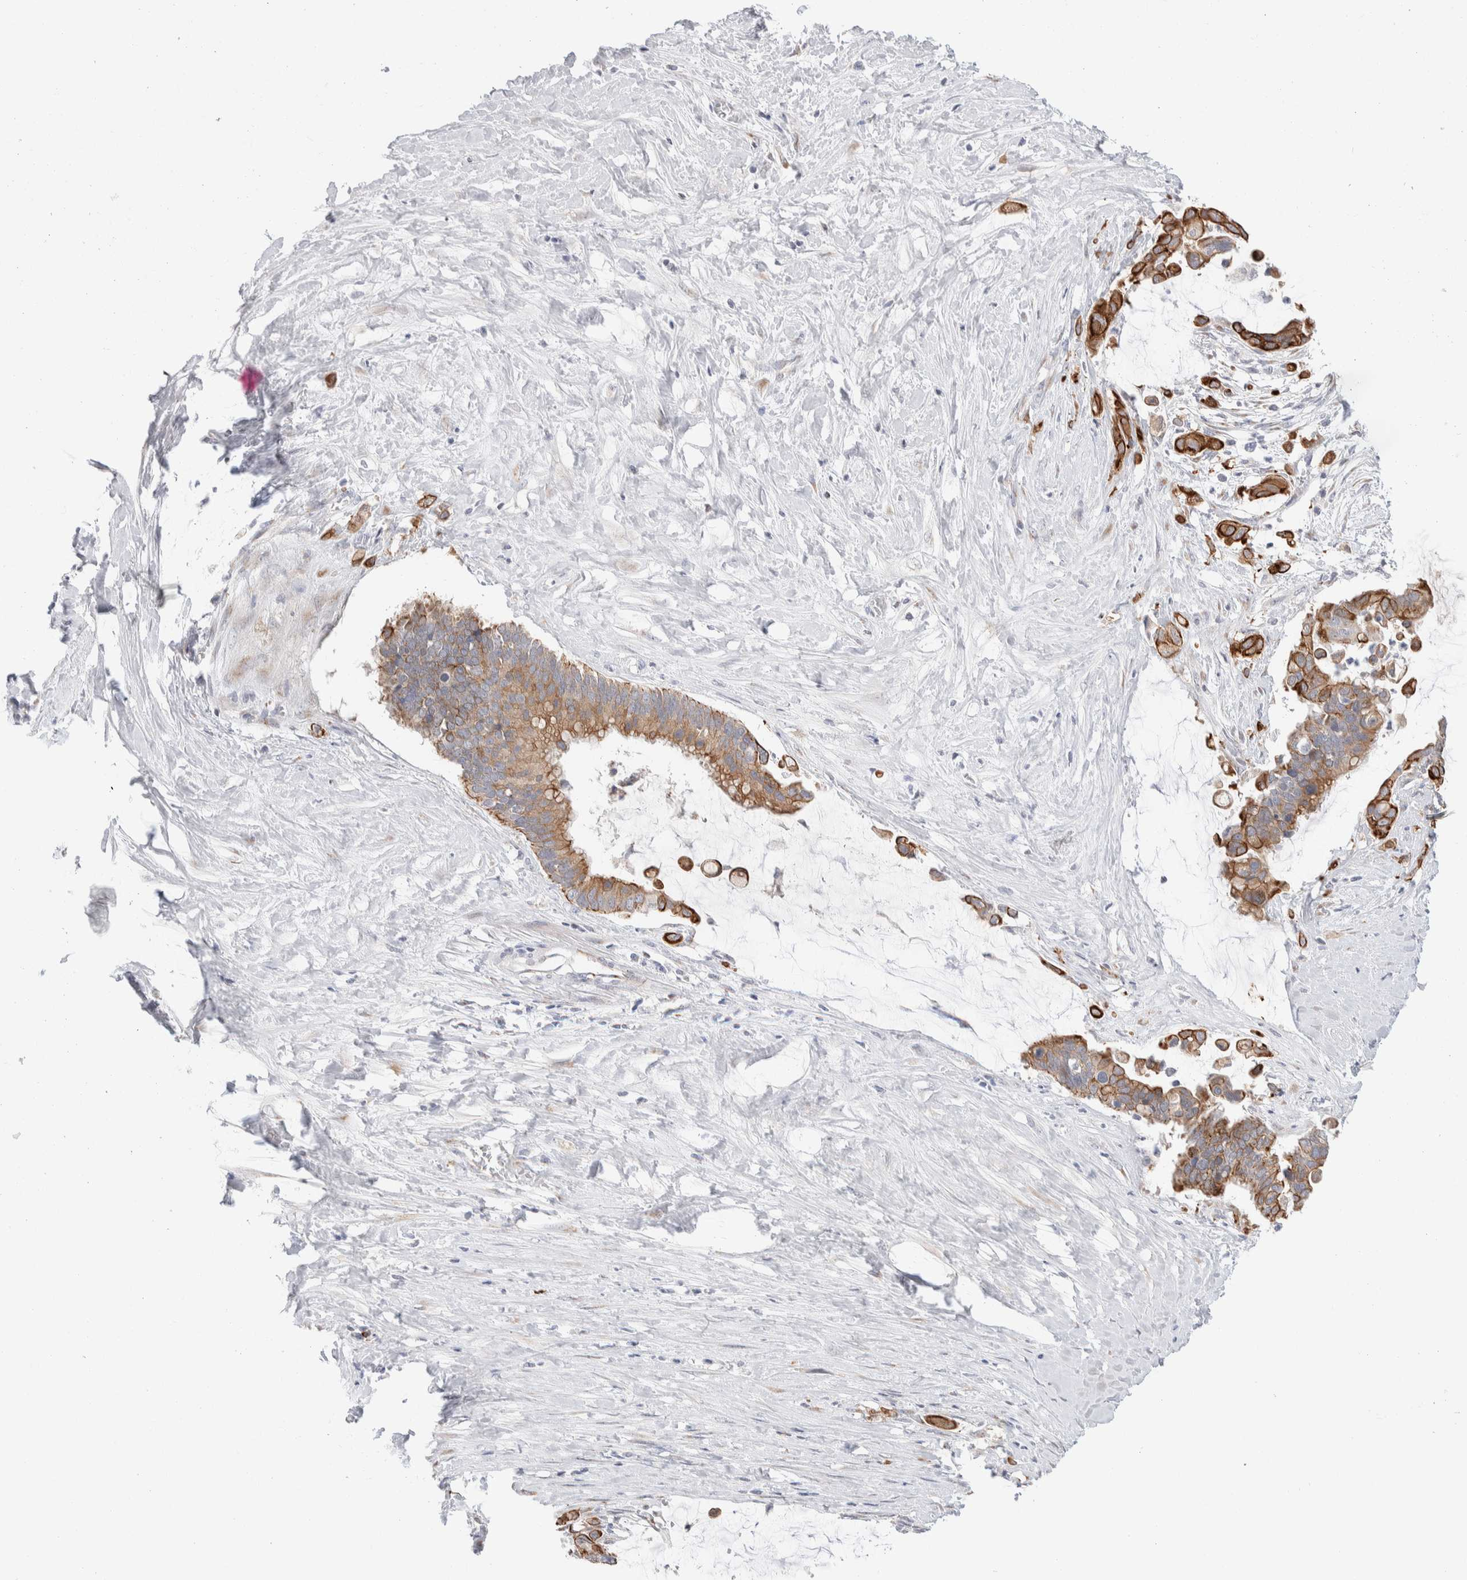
{"staining": {"intensity": "moderate", "quantity": ">75%", "location": "cytoplasmic/membranous"}, "tissue": "pancreatic cancer", "cell_type": "Tumor cells", "image_type": "cancer", "snomed": [{"axis": "morphology", "description": "Adenocarcinoma, NOS"}, {"axis": "topography", "description": "Pancreas"}], "caption": "A brown stain shows moderate cytoplasmic/membranous staining of a protein in adenocarcinoma (pancreatic) tumor cells.", "gene": "C1orf112", "patient": {"sex": "male", "age": 41}}